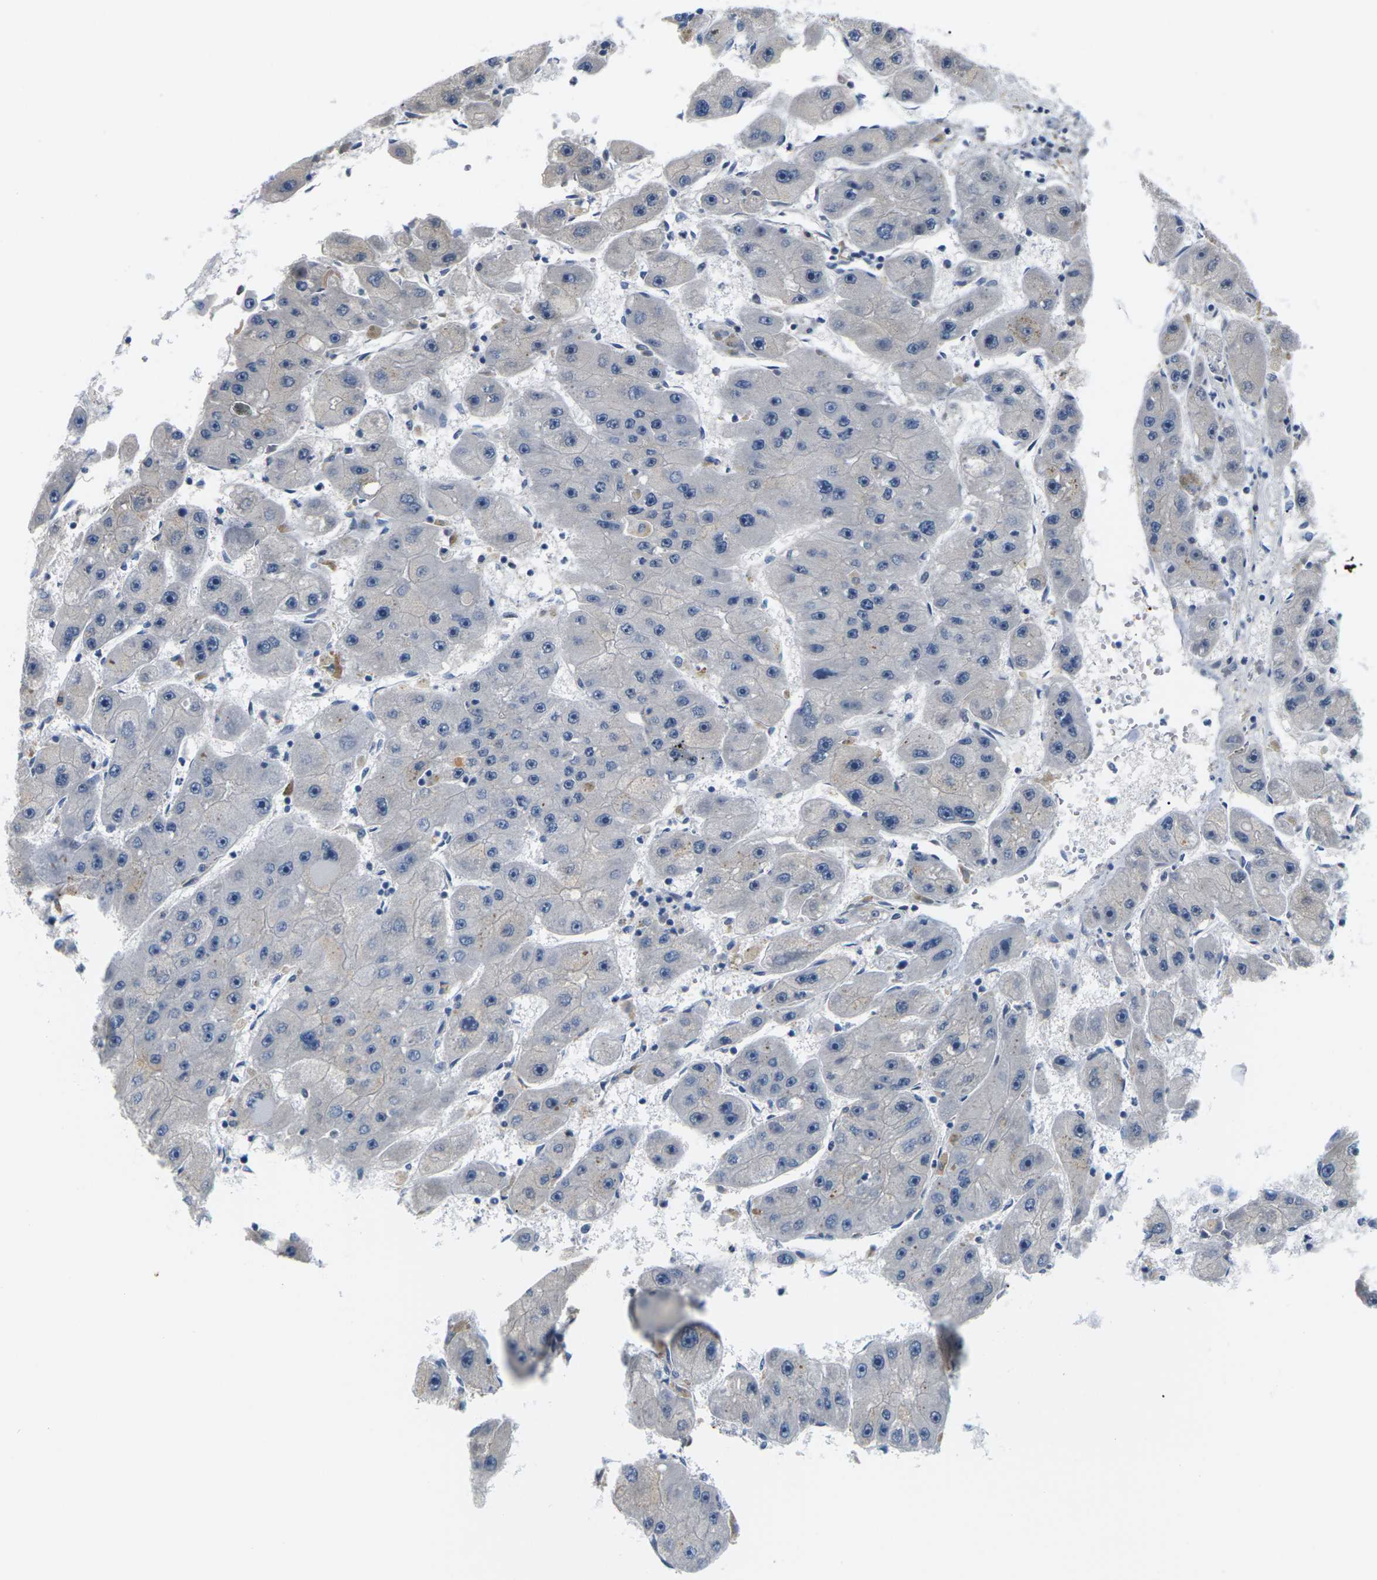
{"staining": {"intensity": "weak", "quantity": "<25%", "location": "cytoplasmic/membranous"}, "tissue": "liver cancer", "cell_type": "Tumor cells", "image_type": "cancer", "snomed": [{"axis": "morphology", "description": "Carcinoma, Hepatocellular, NOS"}, {"axis": "topography", "description": "Liver"}], "caption": "Immunohistochemistry image of liver hepatocellular carcinoma stained for a protein (brown), which exhibits no expression in tumor cells. (Stains: DAB immunohistochemistry (IHC) with hematoxylin counter stain, Microscopy: brightfield microscopy at high magnification).", "gene": "PKP2", "patient": {"sex": "female", "age": 61}}